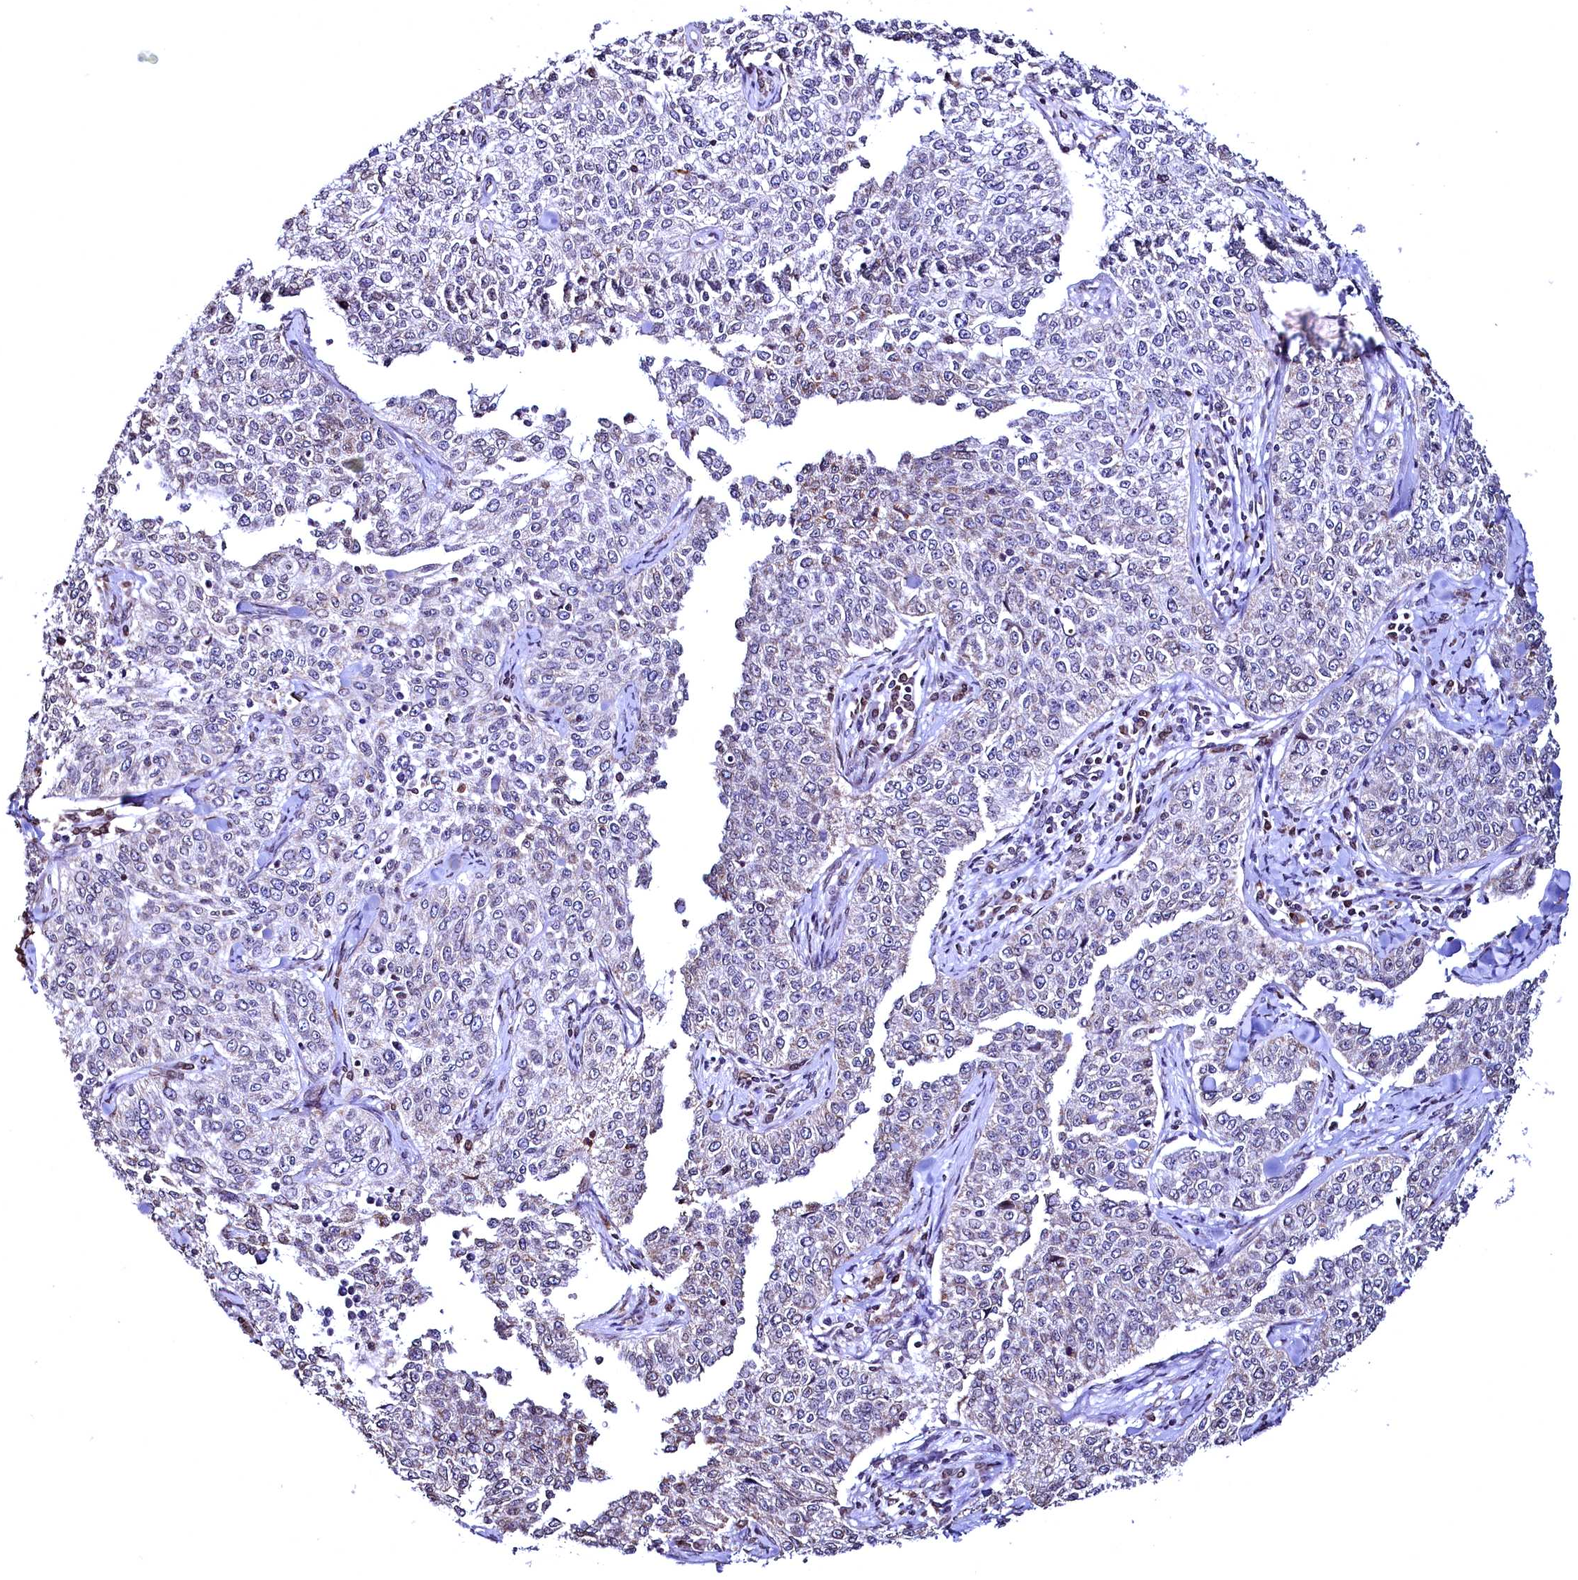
{"staining": {"intensity": "negative", "quantity": "none", "location": "none"}, "tissue": "cervical cancer", "cell_type": "Tumor cells", "image_type": "cancer", "snomed": [{"axis": "morphology", "description": "Squamous cell carcinoma, NOS"}, {"axis": "topography", "description": "Cervix"}], "caption": "DAB immunohistochemical staining of human cervical cancer (squamous cell carcinoma) displays no significant positivity in tumor cells.", "gene": "HAND1", "patient": {"sex": "female", "age": 35}}